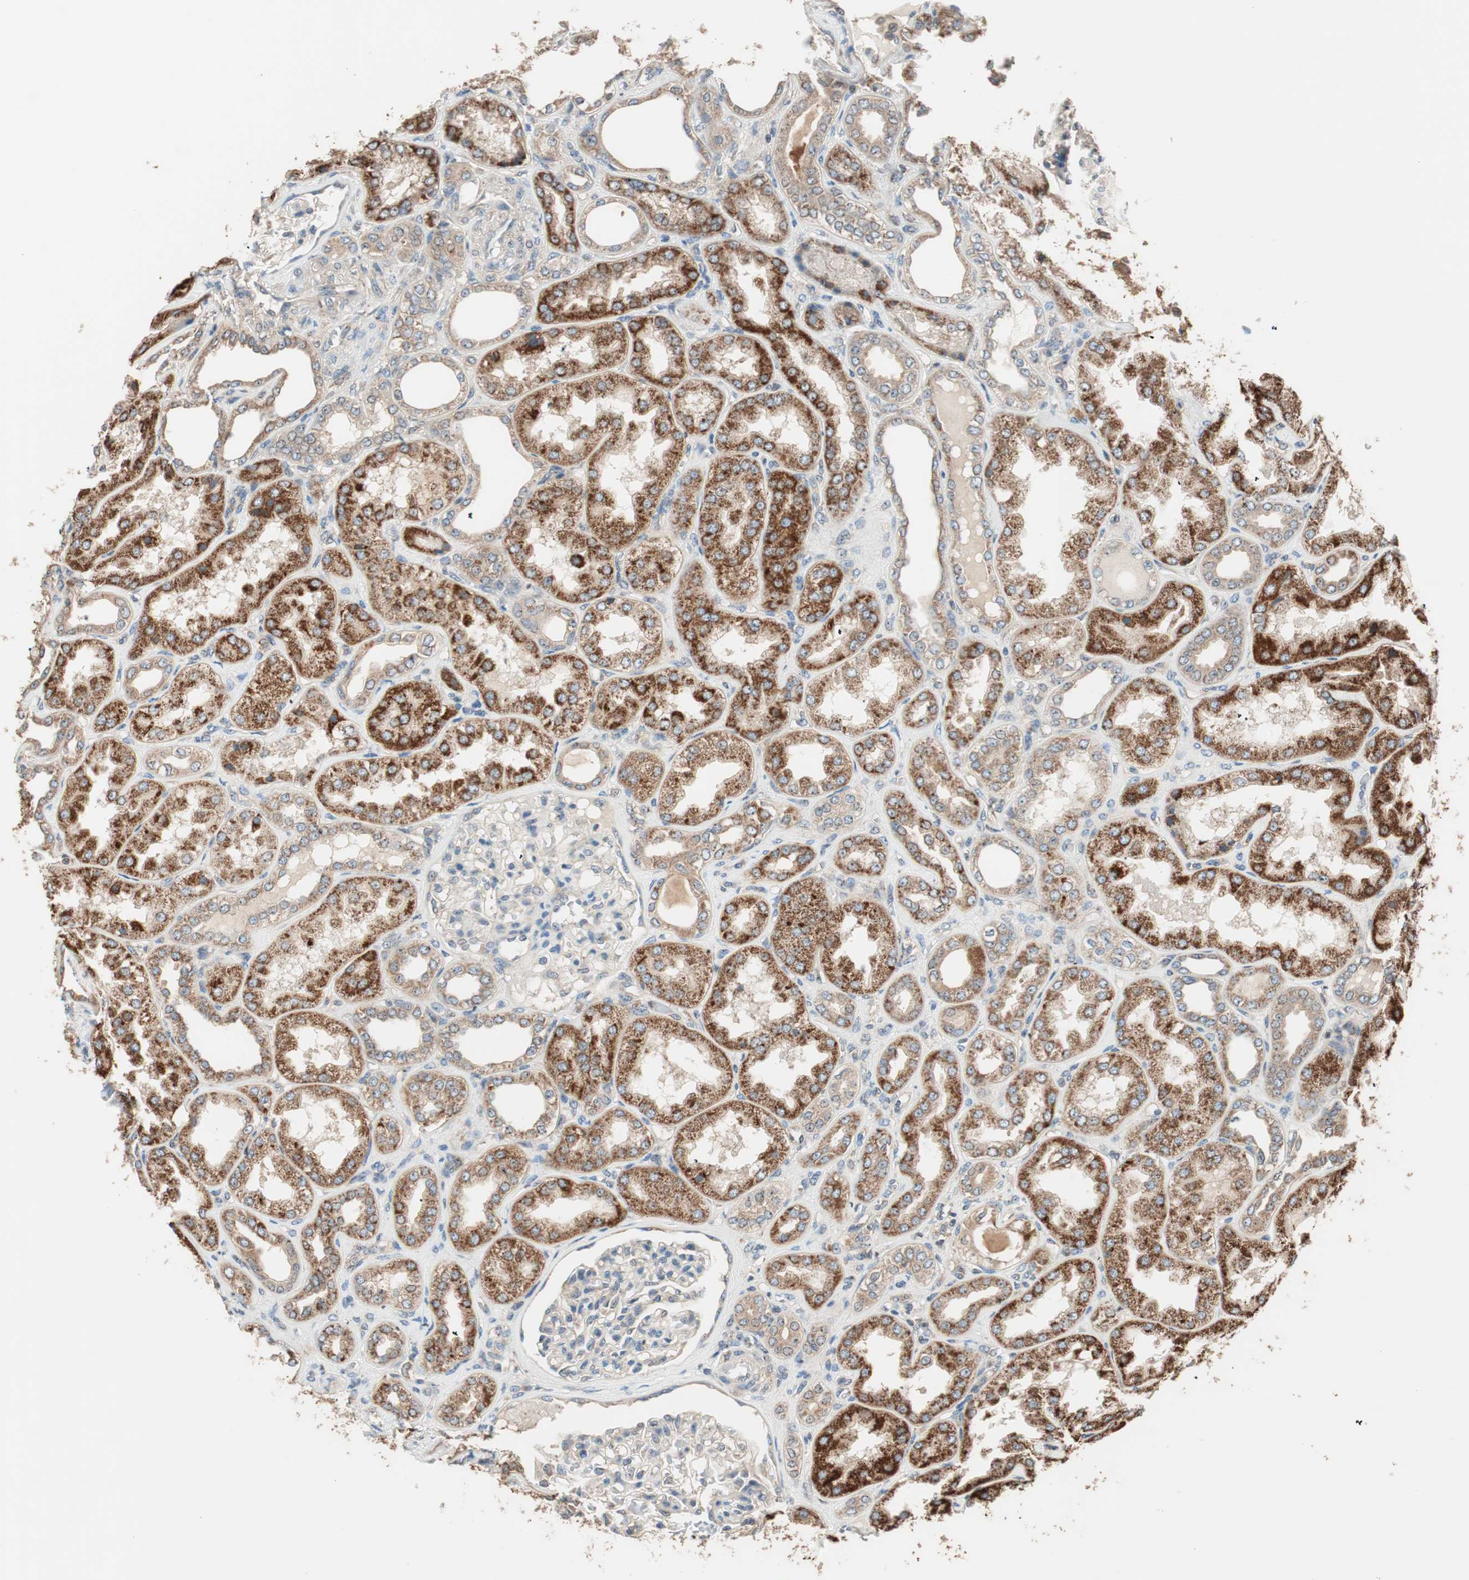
{"staining": {"intensity": "weak", "quantity": ">75%", "location": "cytoplasmic/membranous"}, "tissue": "kidney", "cell_type": "Cells in glomeruli", "image_type": "normal", "snomed": [{"axis": "morphology", "description": "Normal tissue, NOS"}, {"axis": "topography", "description": "Kidney"}], "caption": "Kidney stained with immunohistochemistry (IHC) shows weak cytoplasmic/membranous staining in about >75% of cells in glomeruli.", "gene": "CC2D1A", "patient": {"sex": "female", "age": 56}}